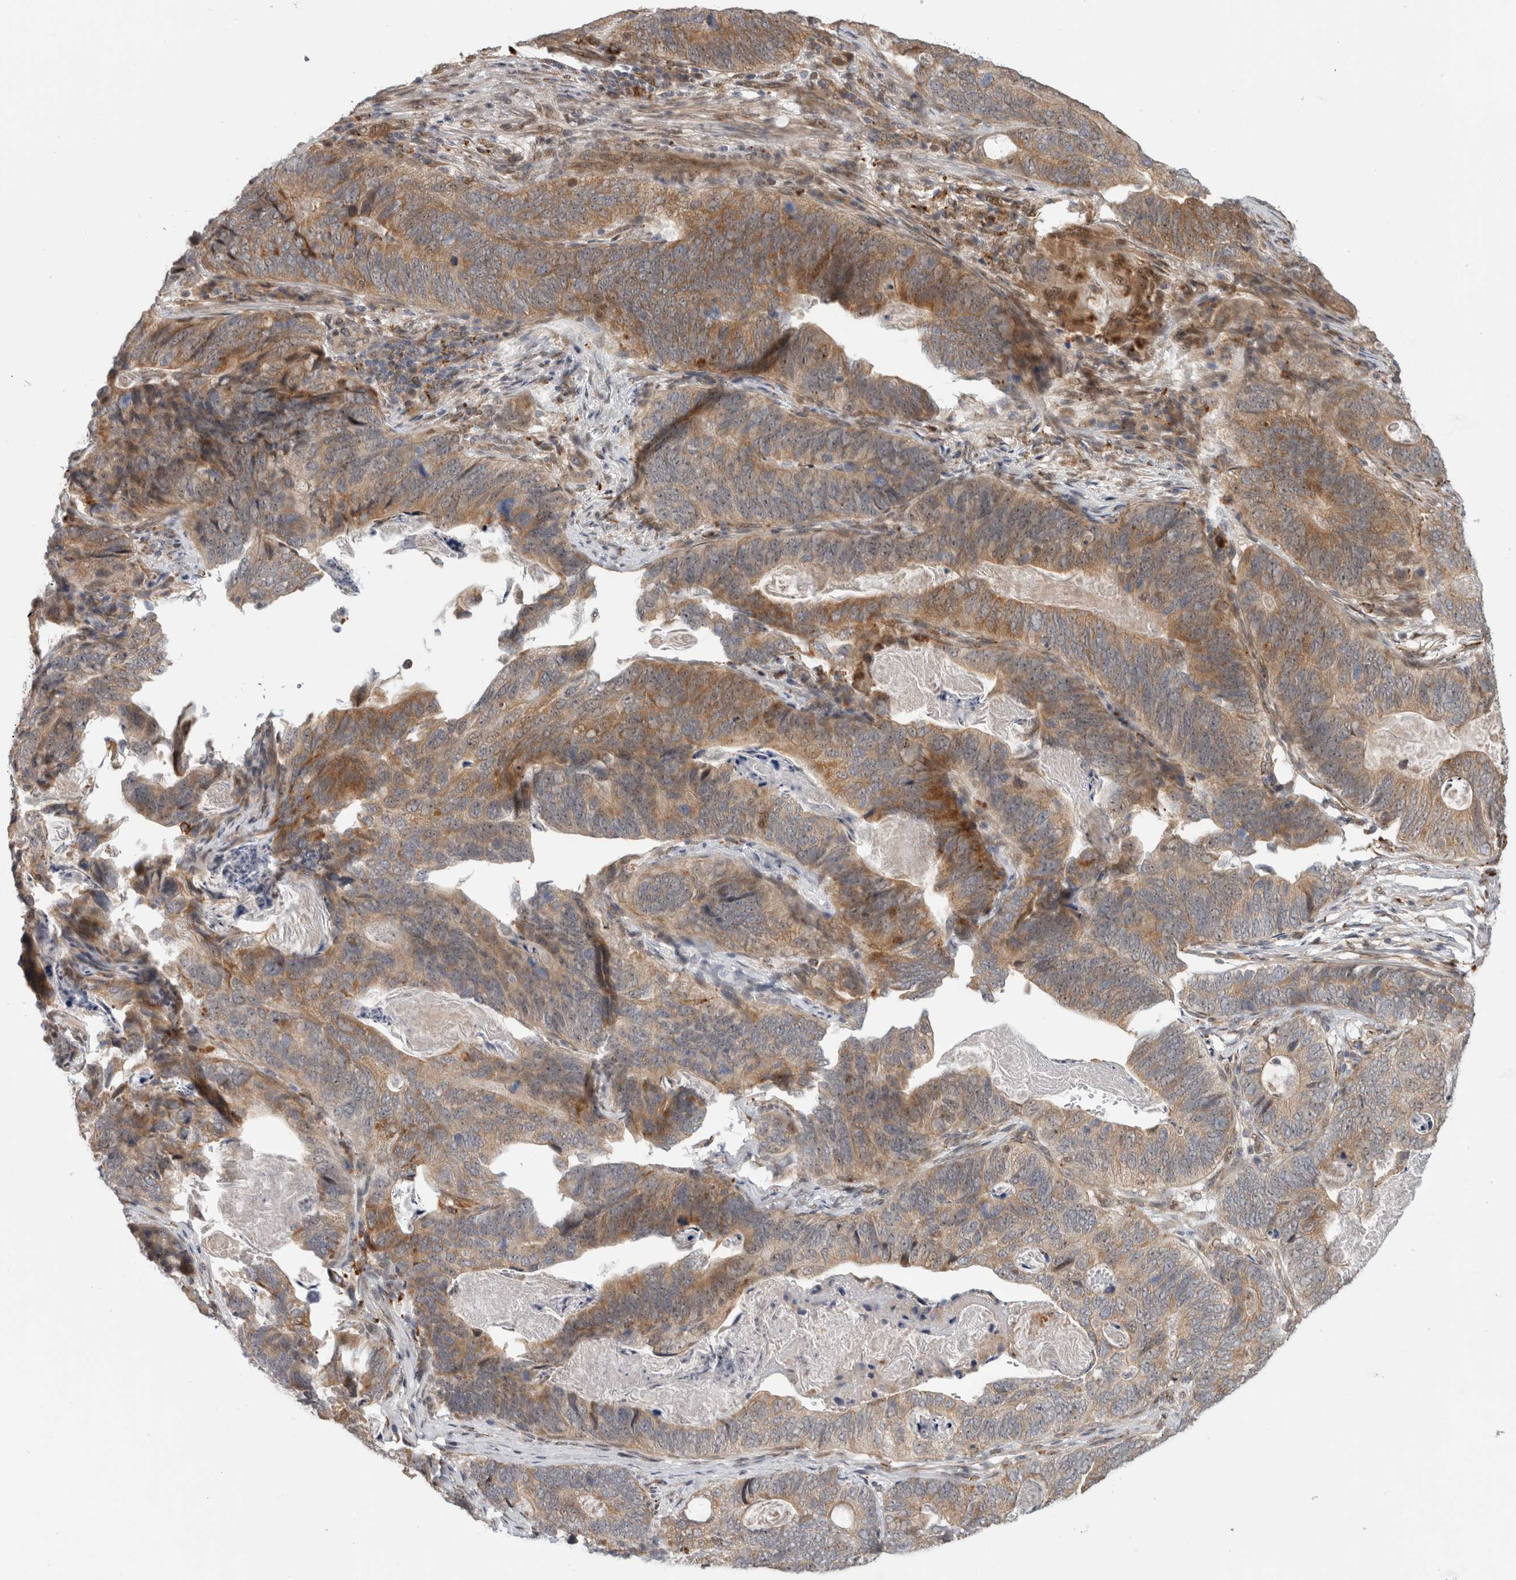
{"staining": {"intensity": "moderate", "quantity": ">75%", "location": "cytoplasmic/membranous"}, "tissue": "stomach cancer", "cell_type": "Tumor cells", "image_type": "cancer", "snomed": [{"axis": "morphology", "description": "Normal tissue, NOS"}, {"axis": "morphology", "description": "Adenocarcinoma, NOS"}, {"axis": "topography", "description": "Stomach"}], "caption": "The photomicrograph shows a brown stain indicating the presence of a protein in the cytoplasmic/membranous of tumor cells in adenocarcinoma (stomach). Using DAB (brown) and hematoxylin (blue) stains, captured at high magnification using brightfield microscopy.", "gene": "NAB2", "patient": {"sex": "female", "age": 89}}